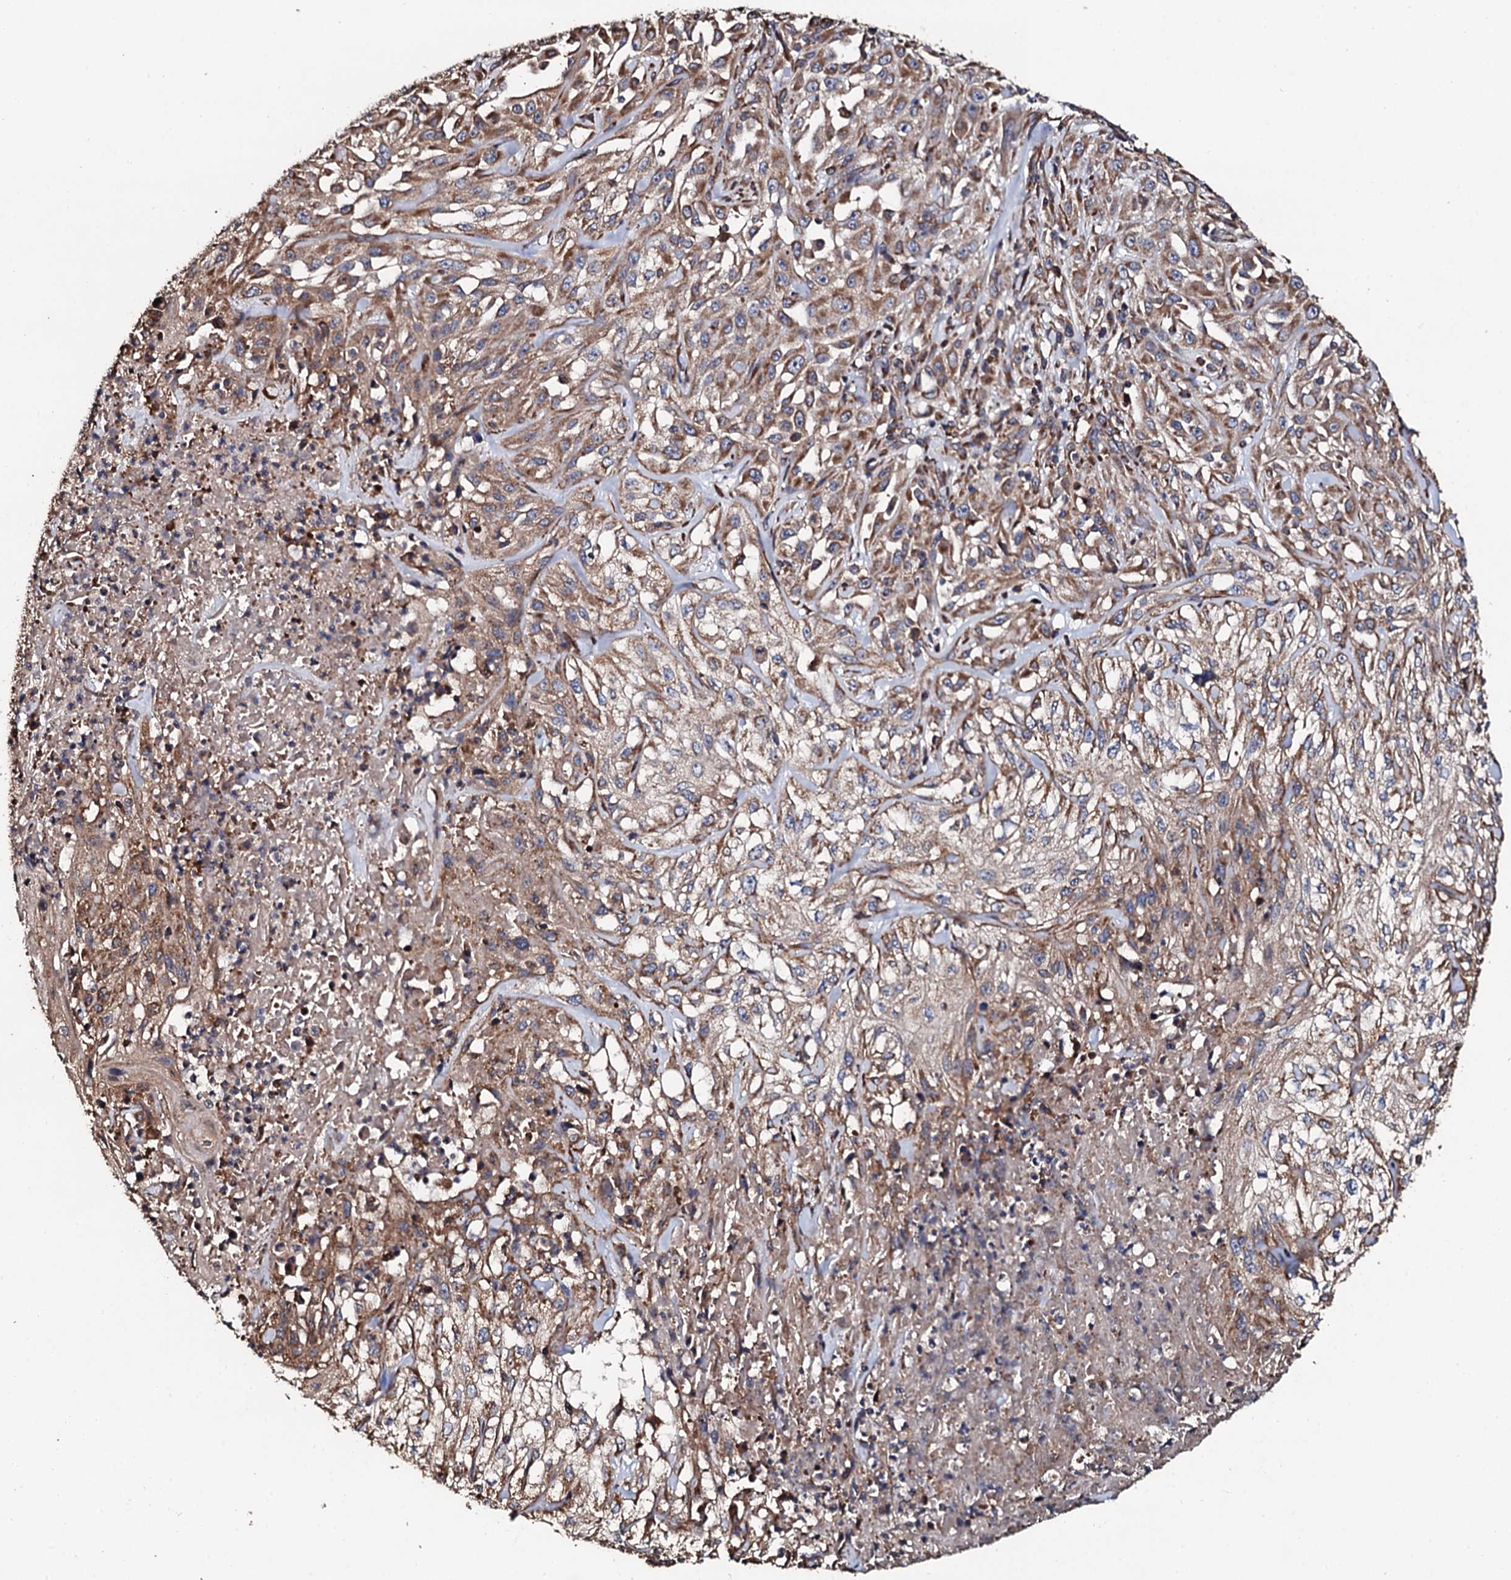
{"staining": {"intensity": "moderate", "quantity": ">75%", "location": "cytoplasmic/membranous"}, "tissue": "skin cancer", "cell_type": "Tumor cells", "image_type": "cancer", "snomed": [{"axis": "morphology", "description": "Squamous cell carcinoma, NOS"}, {"axis": "morphology", "description": "Squamous cell carcinoma, metastatic, NOS"}, {"axis": "topography", "description": "Skin"}, {"axis": "topography", "description": "Lymph node"}], "caption": "Immunohistochemical staining of human skin metastatic squamous cell carcinoma reveals medium levels of moderate cytoplasmic/membranous protein expression in about >75% of tumor cells.", "gene": "CKAP5", "patient": {"sex": "male", "age": 75}}